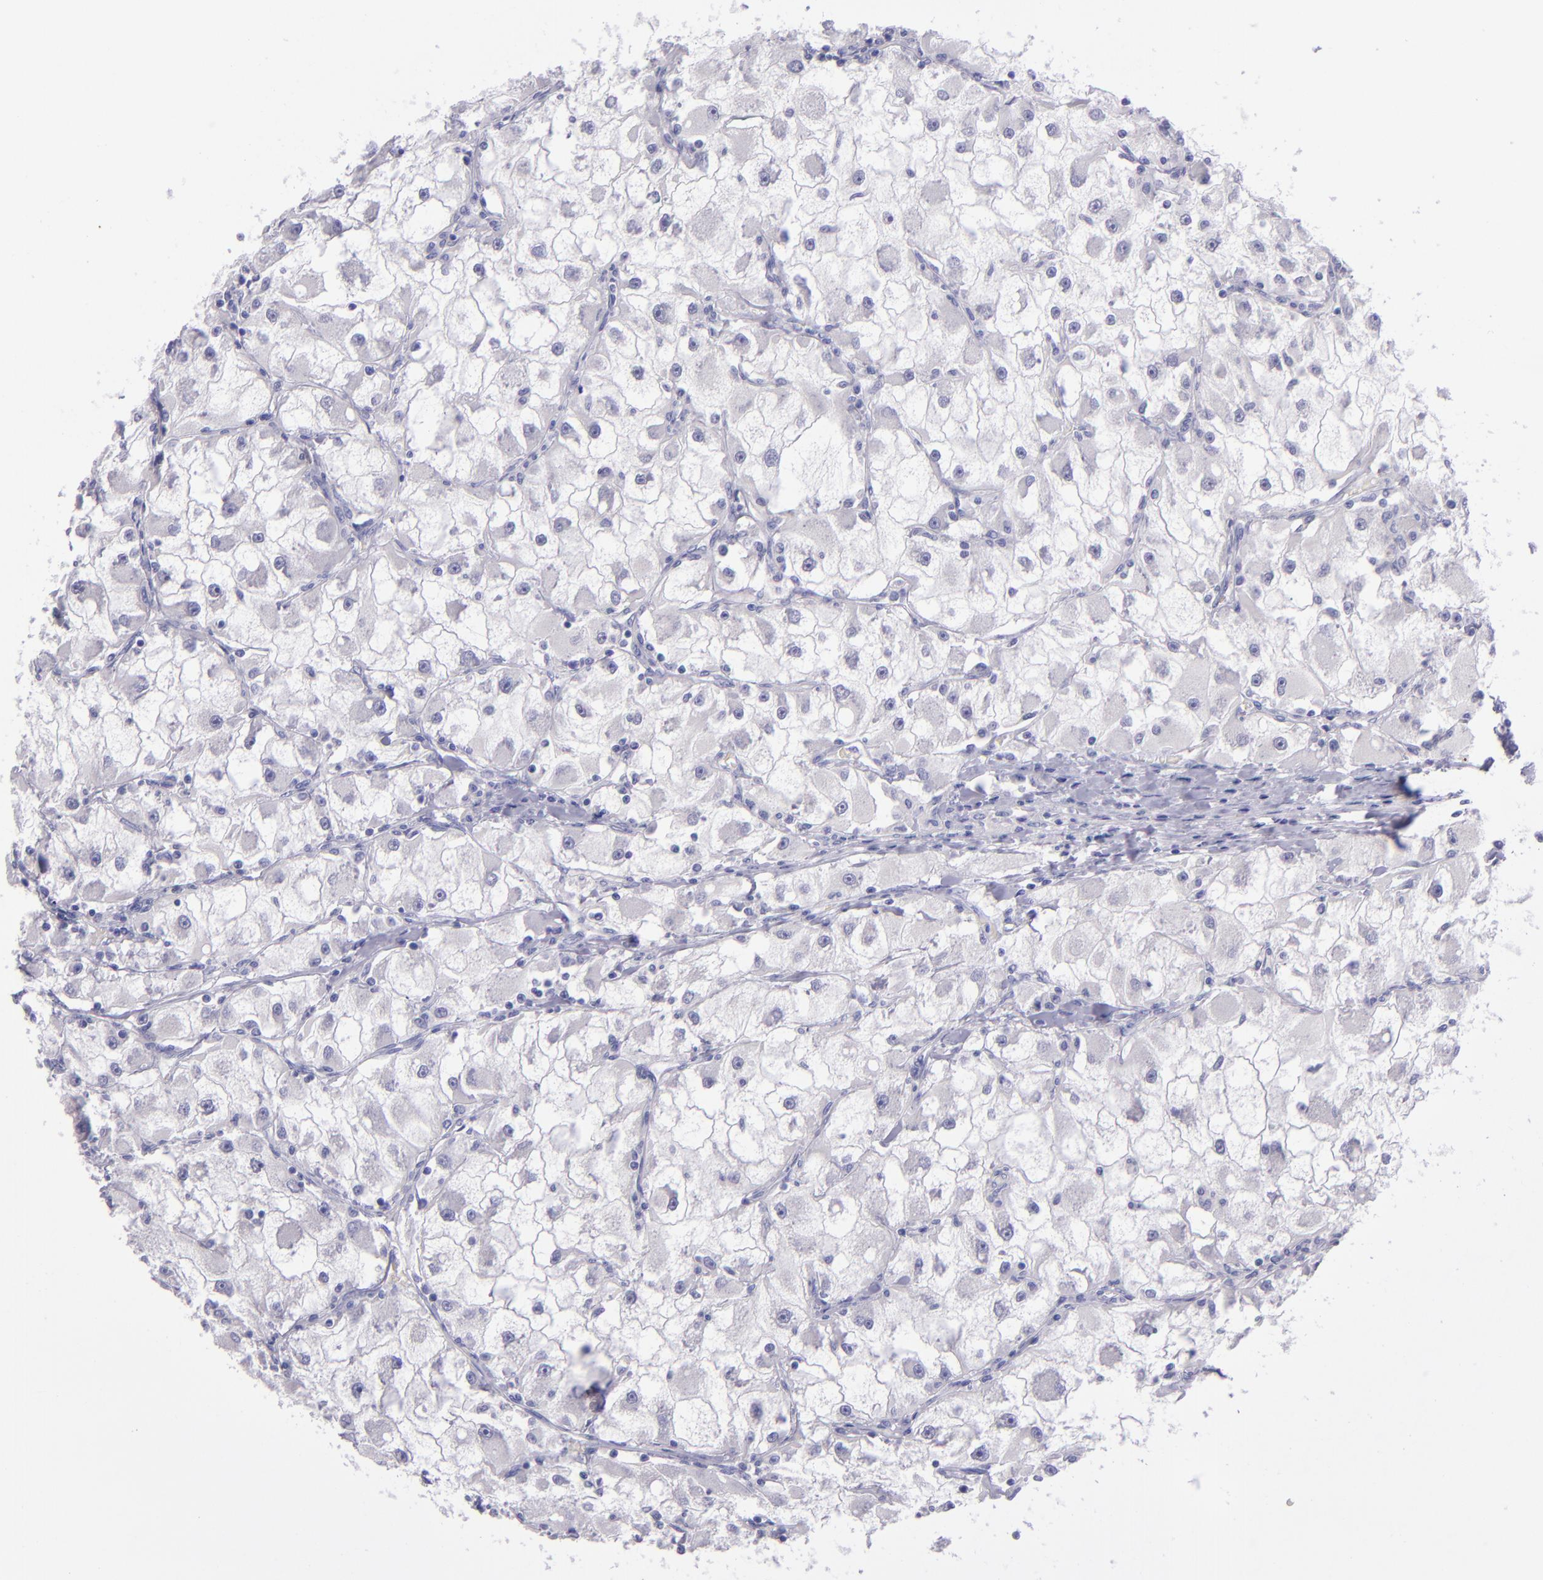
{"staining": {"intensity": "negative", "quantity": "none", "location": "none"}, "tissue": "renal cancer", "cell_type": "Tumor cells", "image_type": "cancer", "snomed": [{"axis": "morphology", "description": "Adenocarcinoma, NOS"}, {"axis": "topography", "description": "Kidney"}], "caption": "Tumor cells show no significant expression in renal cancer.", "gene": "TNNT3", "patient": {"sex": "female", "age": 73}}